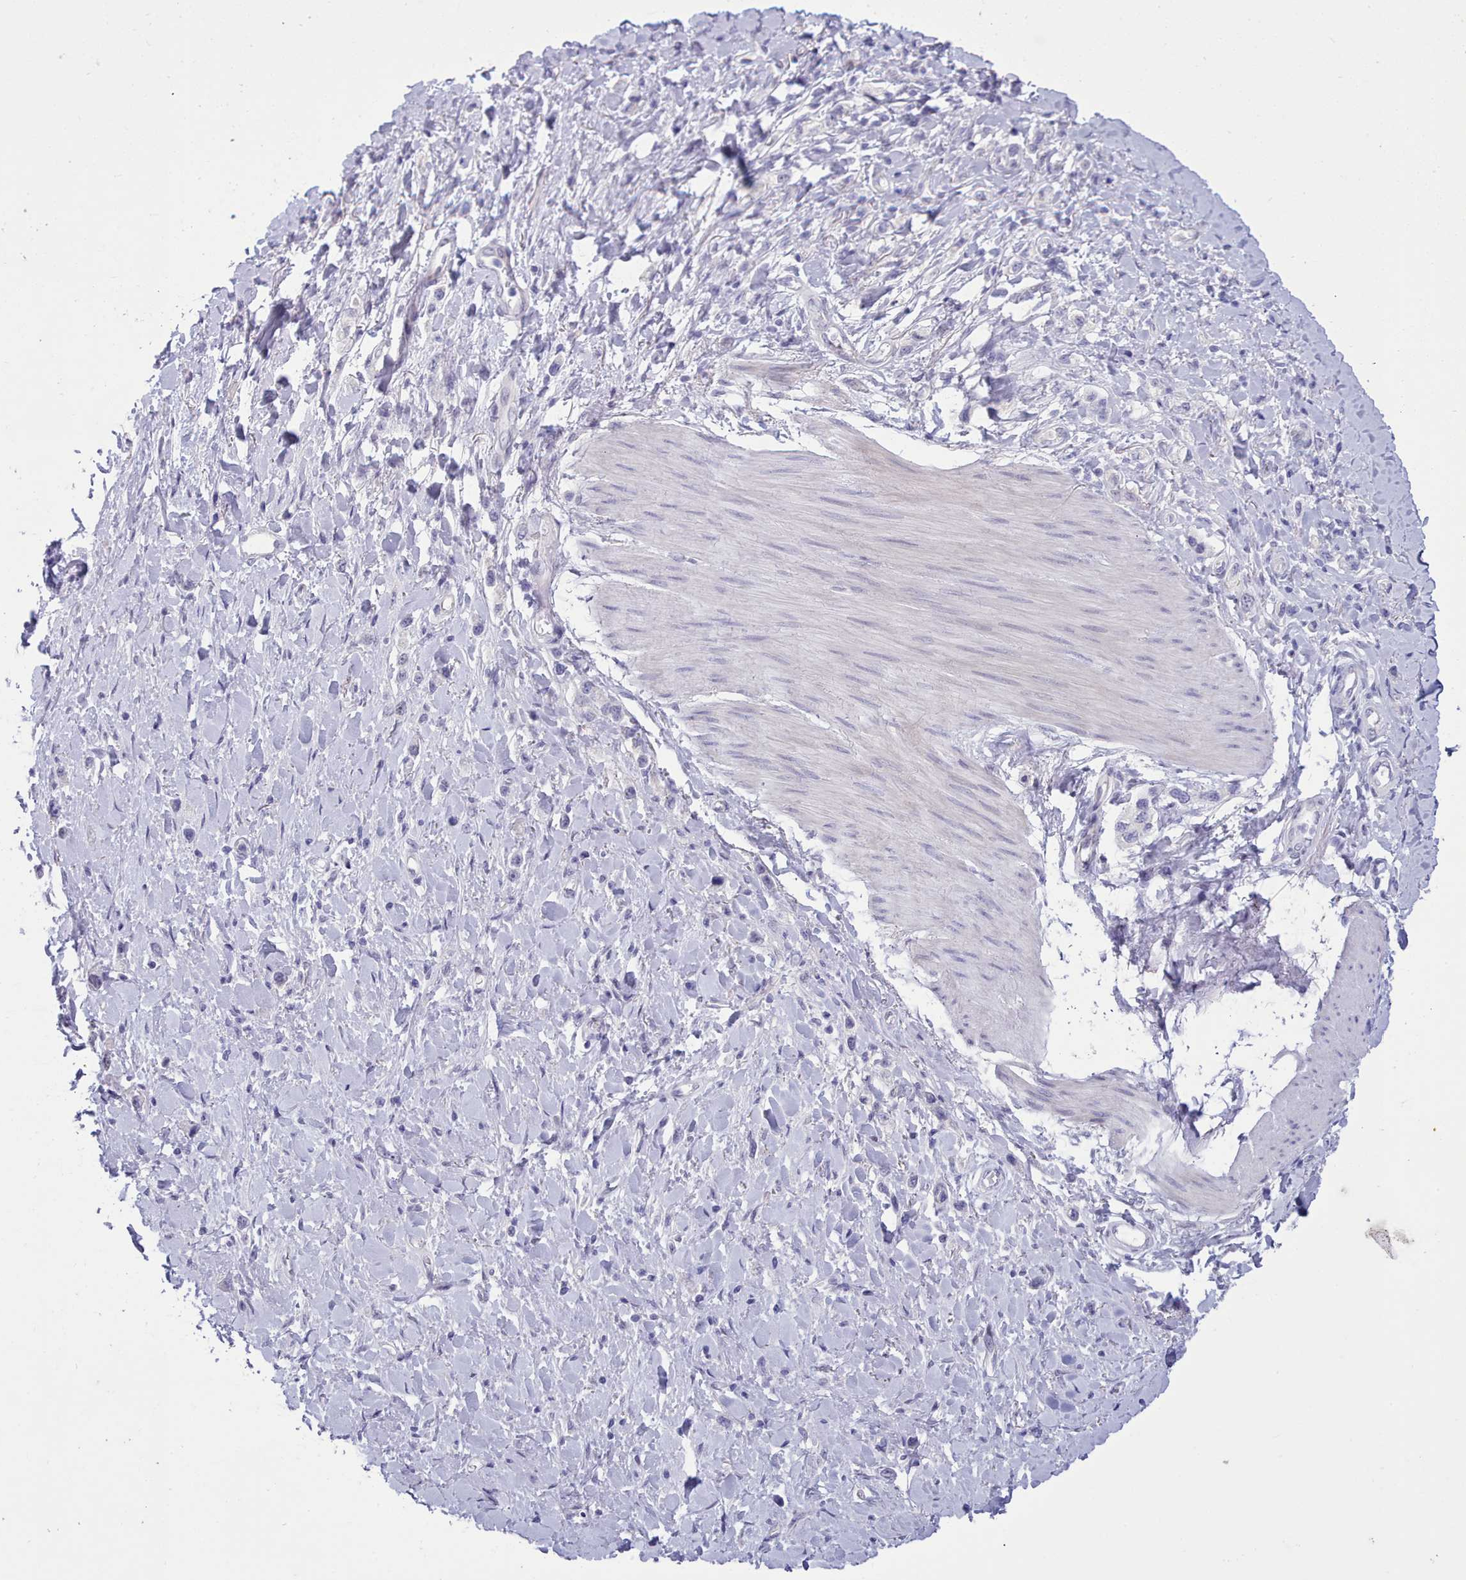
{"staining": {"intensity": "negative", "quantity": "none", "location": "none"}, "tissue": "stomach cancer", "cell_type": "Tumor cells", "image_type": "cancer", "snomed": [{"axis": "morphology", "description": "Adenocarcinoma, NOS"}, {"axis": "topography", "description": "Stomach"}], "caption": "This is an immunohistochemistry micrograph of human adenocarcinoma (stomach). There is no staining in tumor cells.", "gene": "TMEM253", "patient": {"sex": "female", "age": 65}}